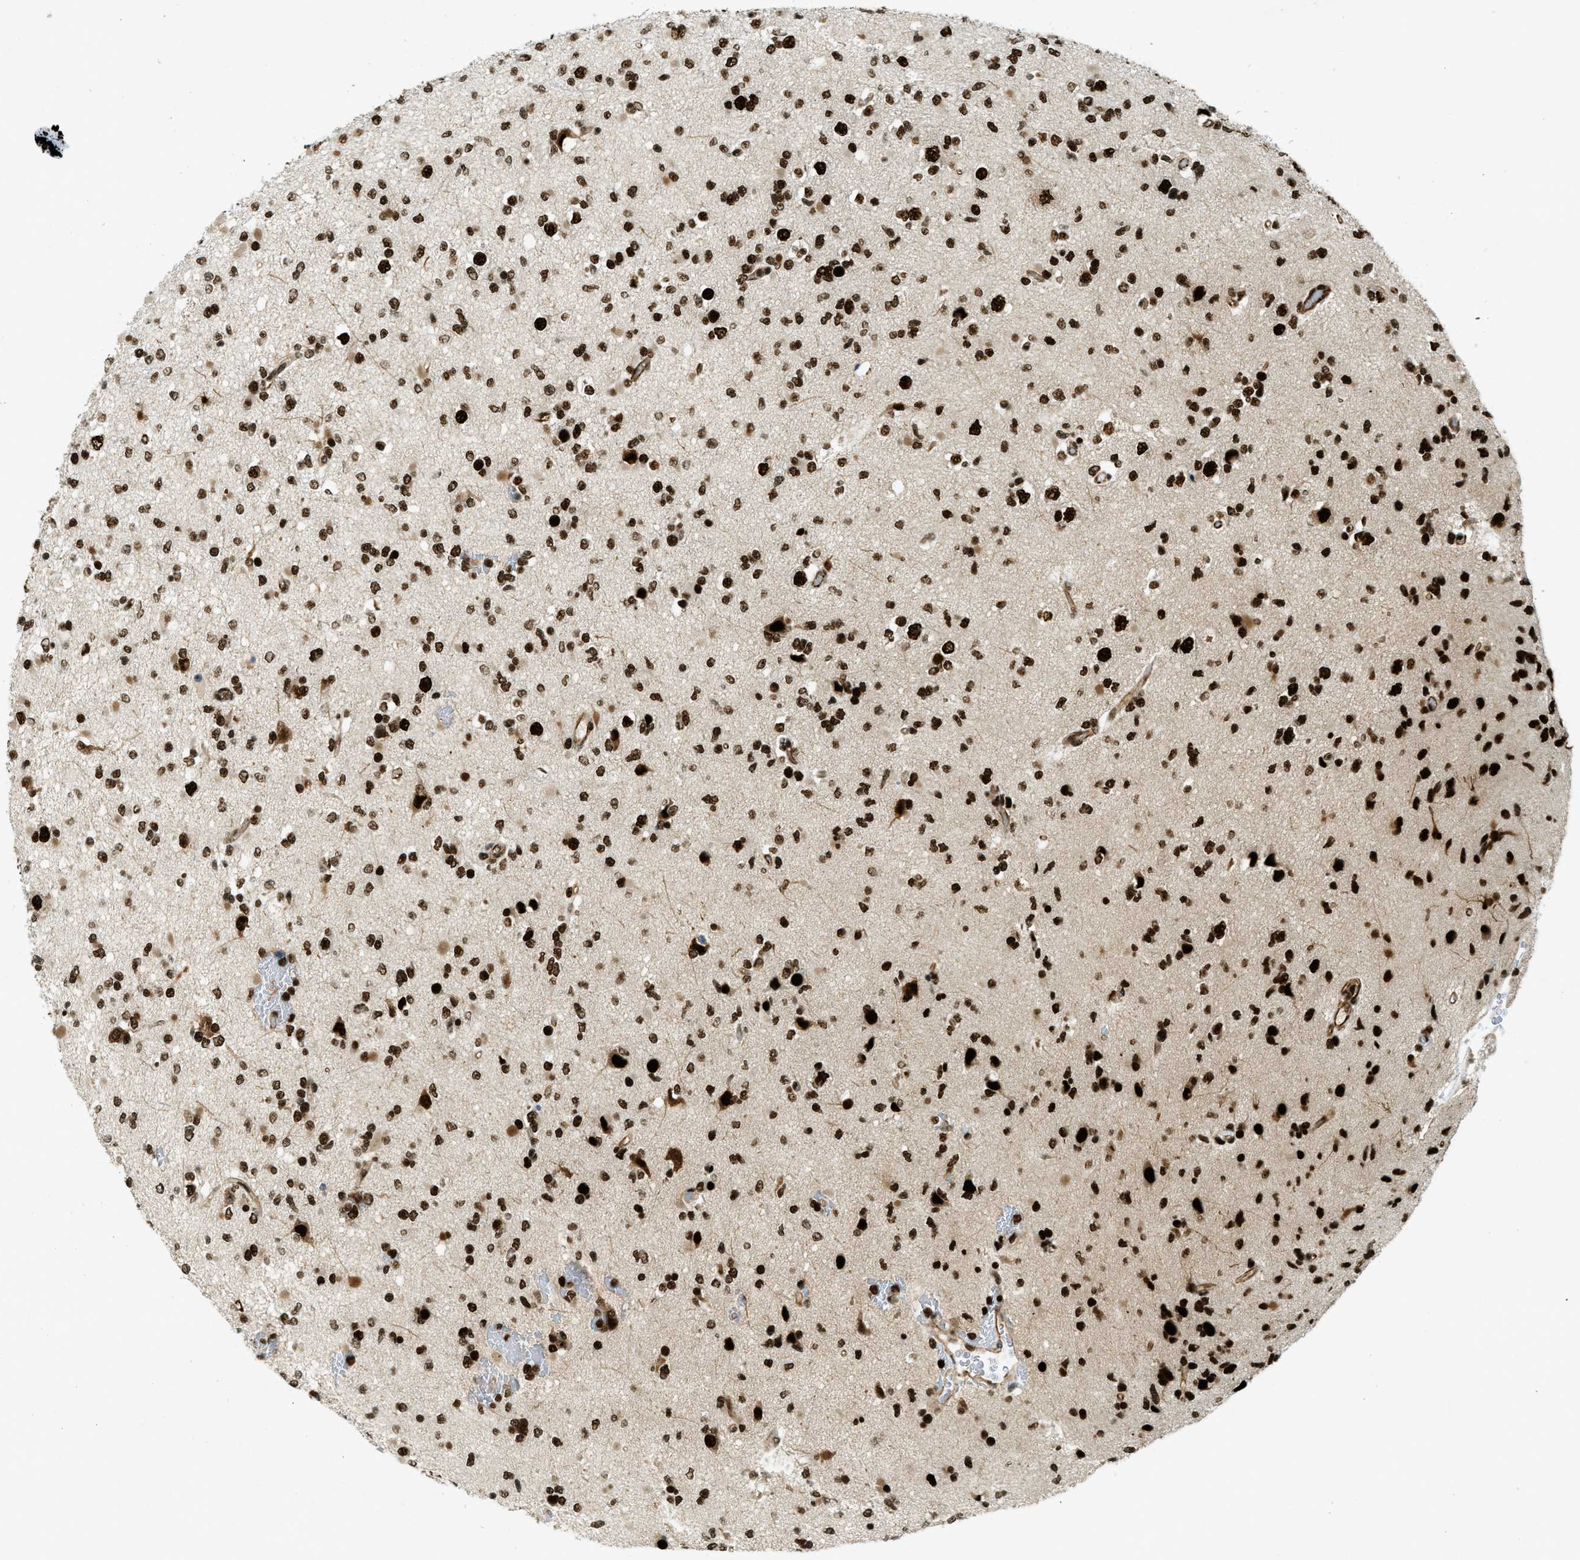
{"staining": {"intensity": "strong", "quantity": ">75%", "location": "cytoplasmic/membranous,nuclear"}, "tissue": "glioma", "cell_type": "Tumor cells", "image_type": "cancer", "snomed": [{"axis": "morphology", "description": "Glioma, malignant, Low grade"}, {"axis": "topography", "description": "Brain"}], "caption": "Immunohistochemical staining of human glioma demonstrates high levels of strong cytoplasmic/membranous and nuclear protein expression in approximately >75% of tumor cells. Nuclei are stained in blue.", "gene": "ZFR", "patient": {"sex": "female", "age": 22}}